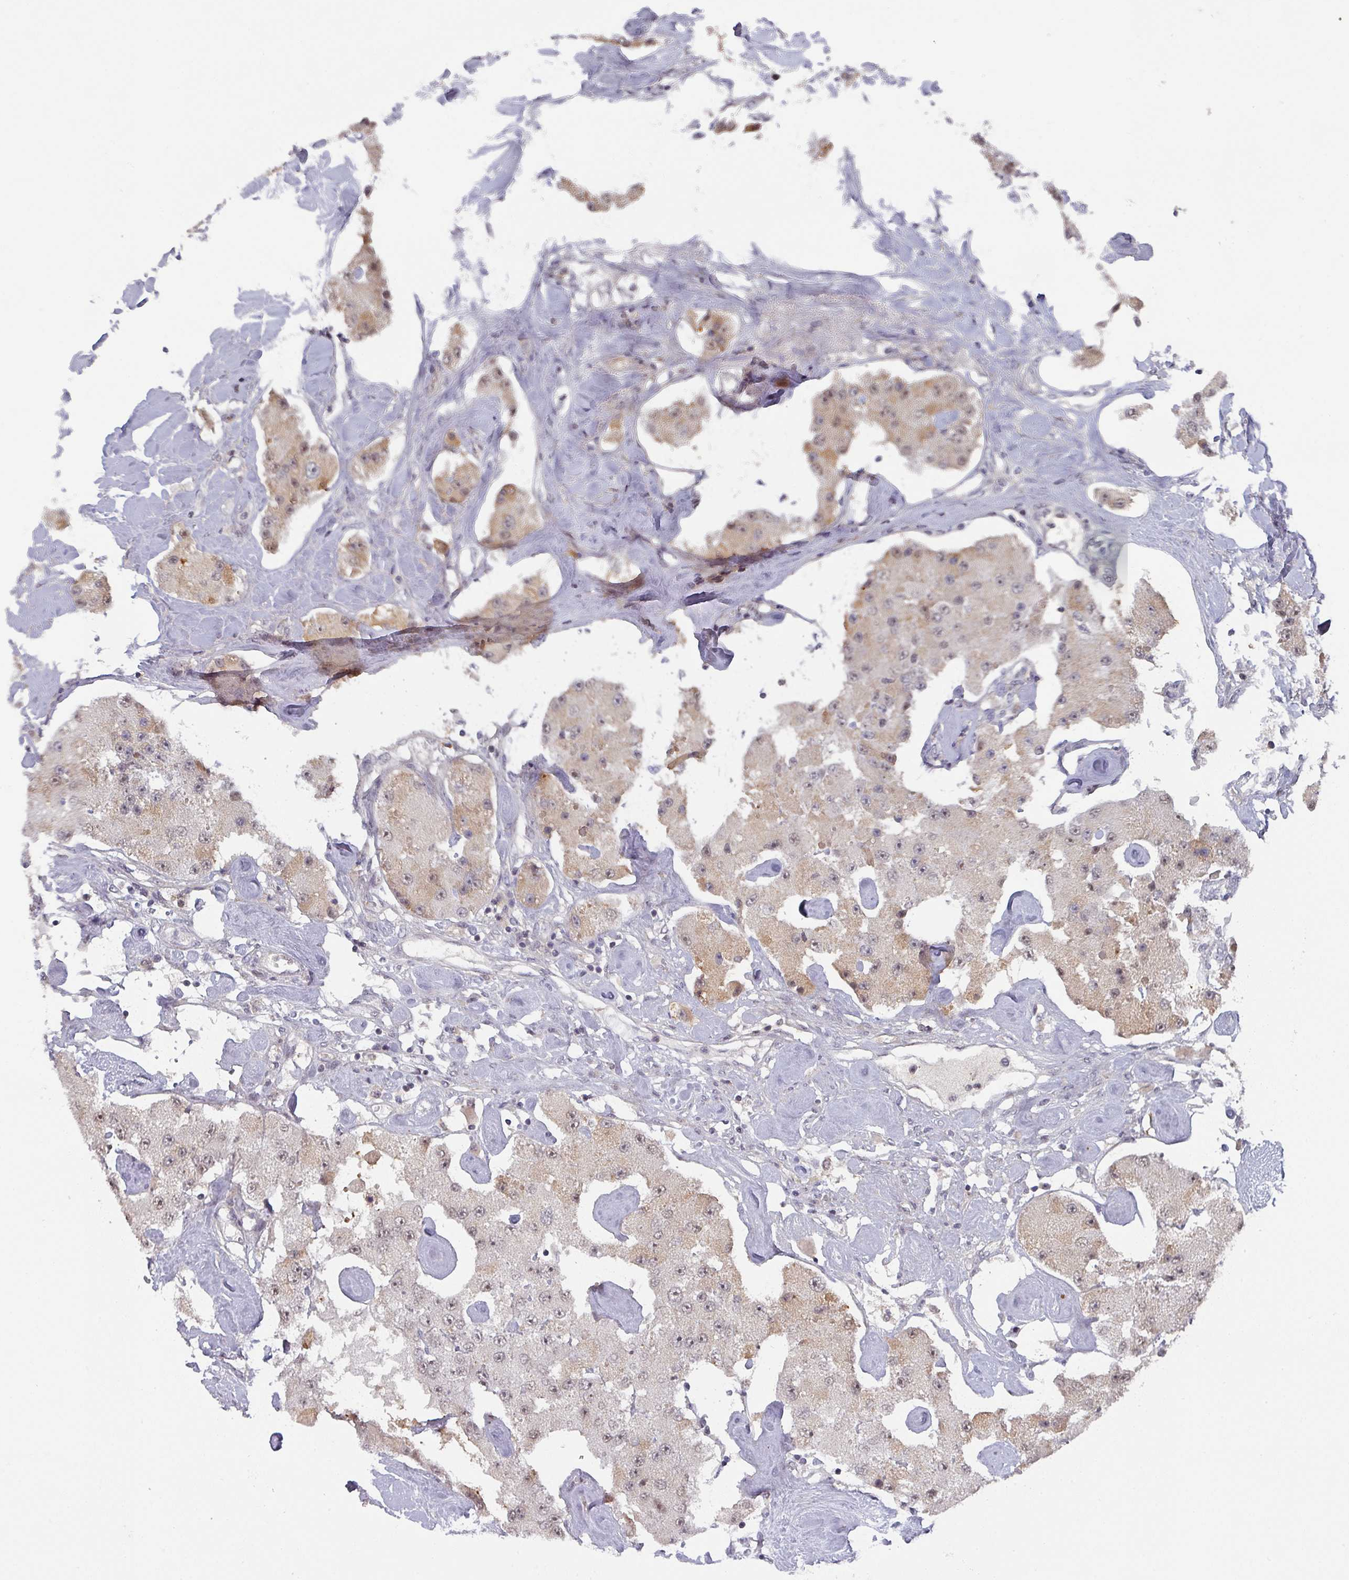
{"staining": {"intensity": "weak", "quantity": "25%-75%", "location": "cytoplasmic/membranous,nuclear"}, "tissue": "carcinoid", "cell_type": "Tumor cells", "image_type": "cancer", "snomed": [{"axis": "morphology", "description": "Carcinoid, malignant, NOS"}, {"axis": "topography", "description": "Pancreas"}], "caption": "This image shows immunohistochemistry staining of carcinoid, with low weak cytoplasmic/membranous and nuclear expression in approximately 25%-75% of tumor cells.", "gene": "ZNF654", "patient": {"sex": "male", "age": 41}}